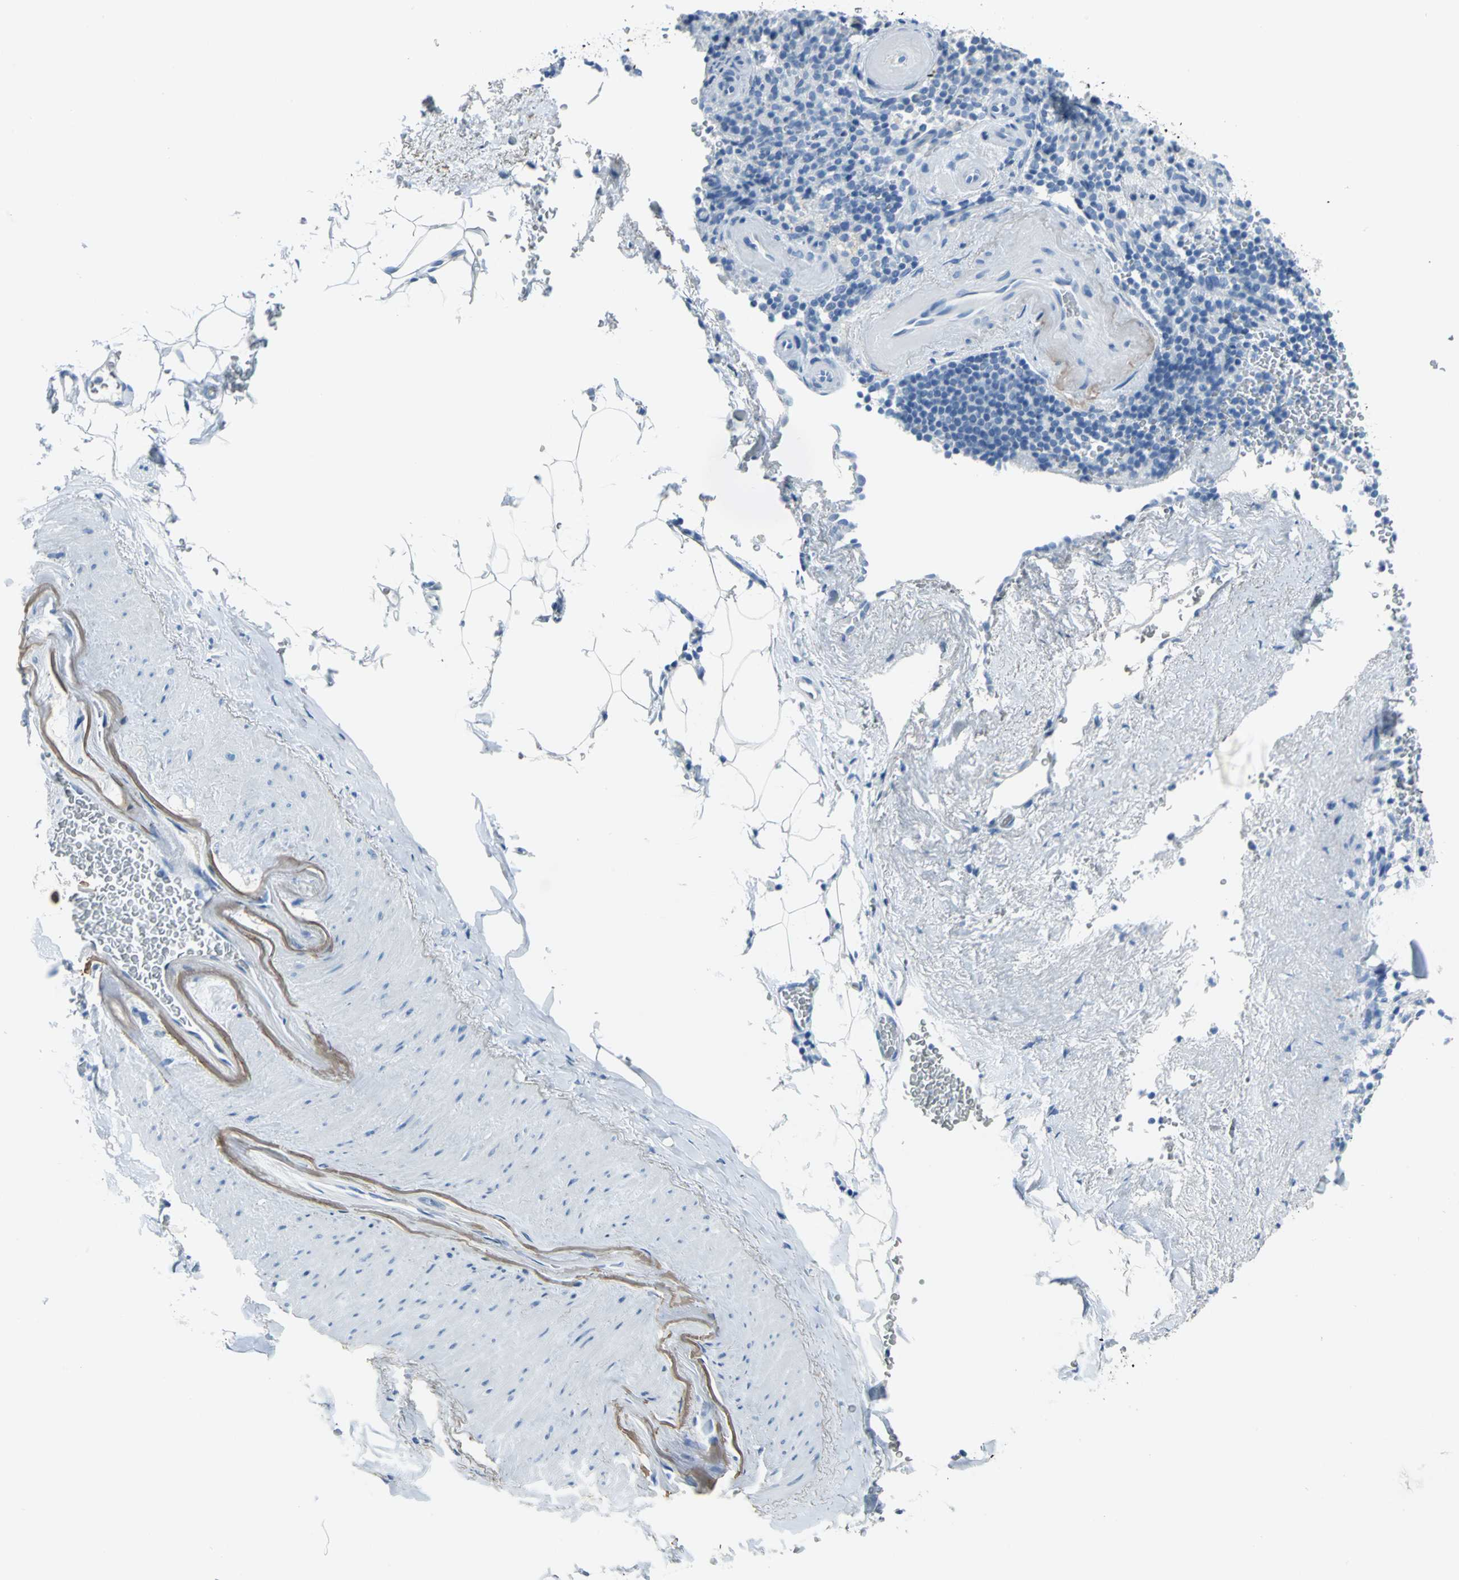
{"staining": {"intensity": "negative", "quantity": "none", "location": "none"}, "tissue": "spleen", "cell_type": "Cells in red pulp", "image_type": "normal", "snomed": [{"axis": "morphology", "description": "Normal tissue, NOS"}, {"axis": "topography", "description": "Spleen"}], "caption": "Spleen was stained to show a protein in brown. There is no significant positivity in cells in red pulp. (Brightfield microscopy of DAB immunohistochemistry at high magnification).", "gene": "PKLR", "patient": {"sex": "female", "age": 74}}